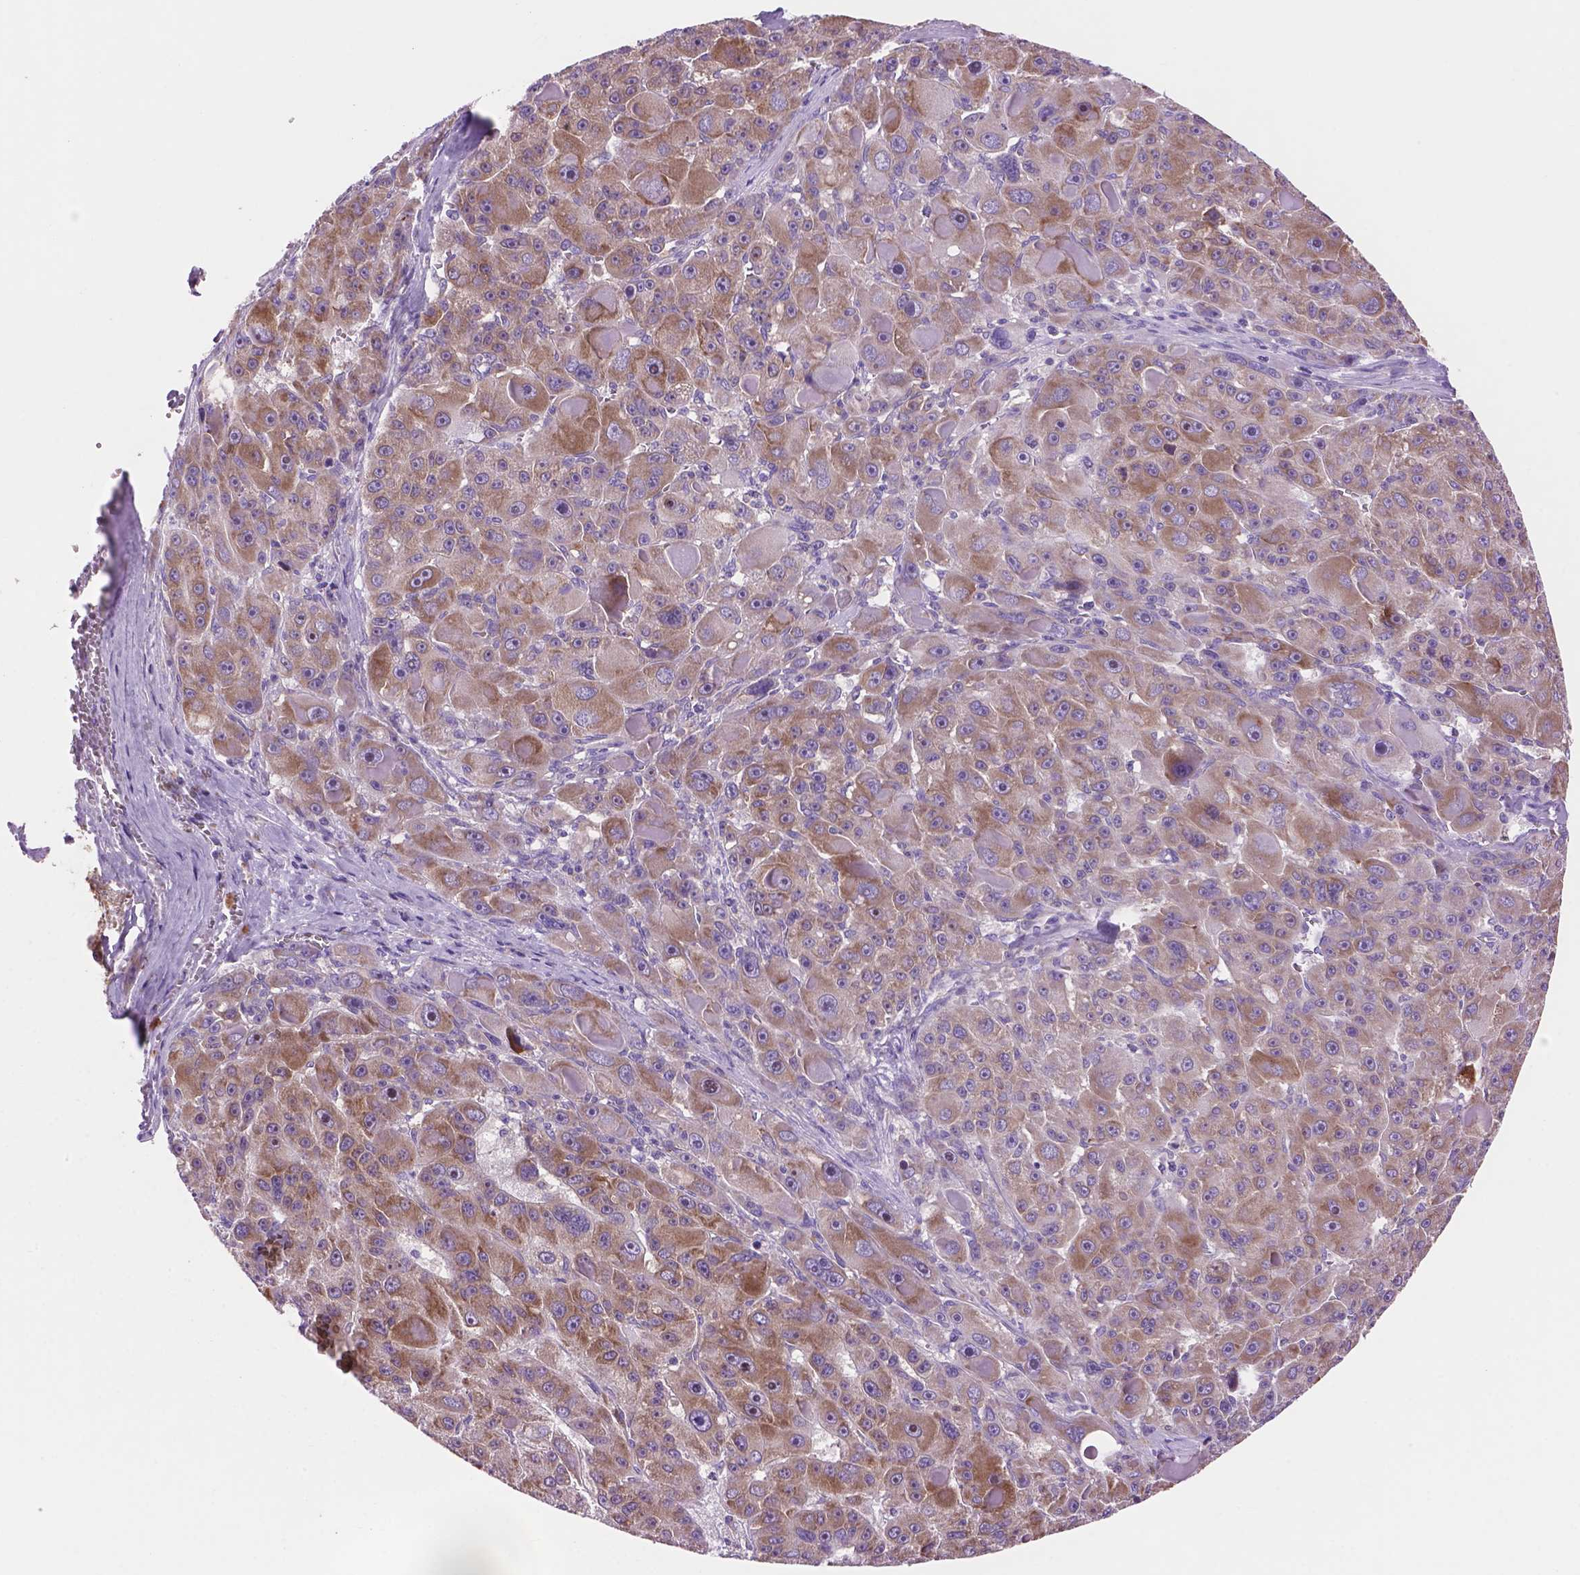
{"staining": {"intensity": "moderate", "quantity": "25%-75%", "location": "cytoplasmic/membranous"}, "tissue": "liver cancer", "cell_type": "Tumor cells", "image_type": "cancer", "snomed": [{"axis": "morphology", "description": "Carcinoma, Hepatocellular, NOS"}, {"axis": "topography", "description": "Liver"}], "caption": "Protein expression analysis of human liver hepatocellular carcinoma reveals moderate cytoplasmic/membranous staining in about 25%-75% of tumor cells. (Stains: DAB in brown, nuclei in blue, Microscopy: brightfield microscopy at high magnification).", "gene": "RPL37A", "patient": {"sex": "male", "age": 76}}